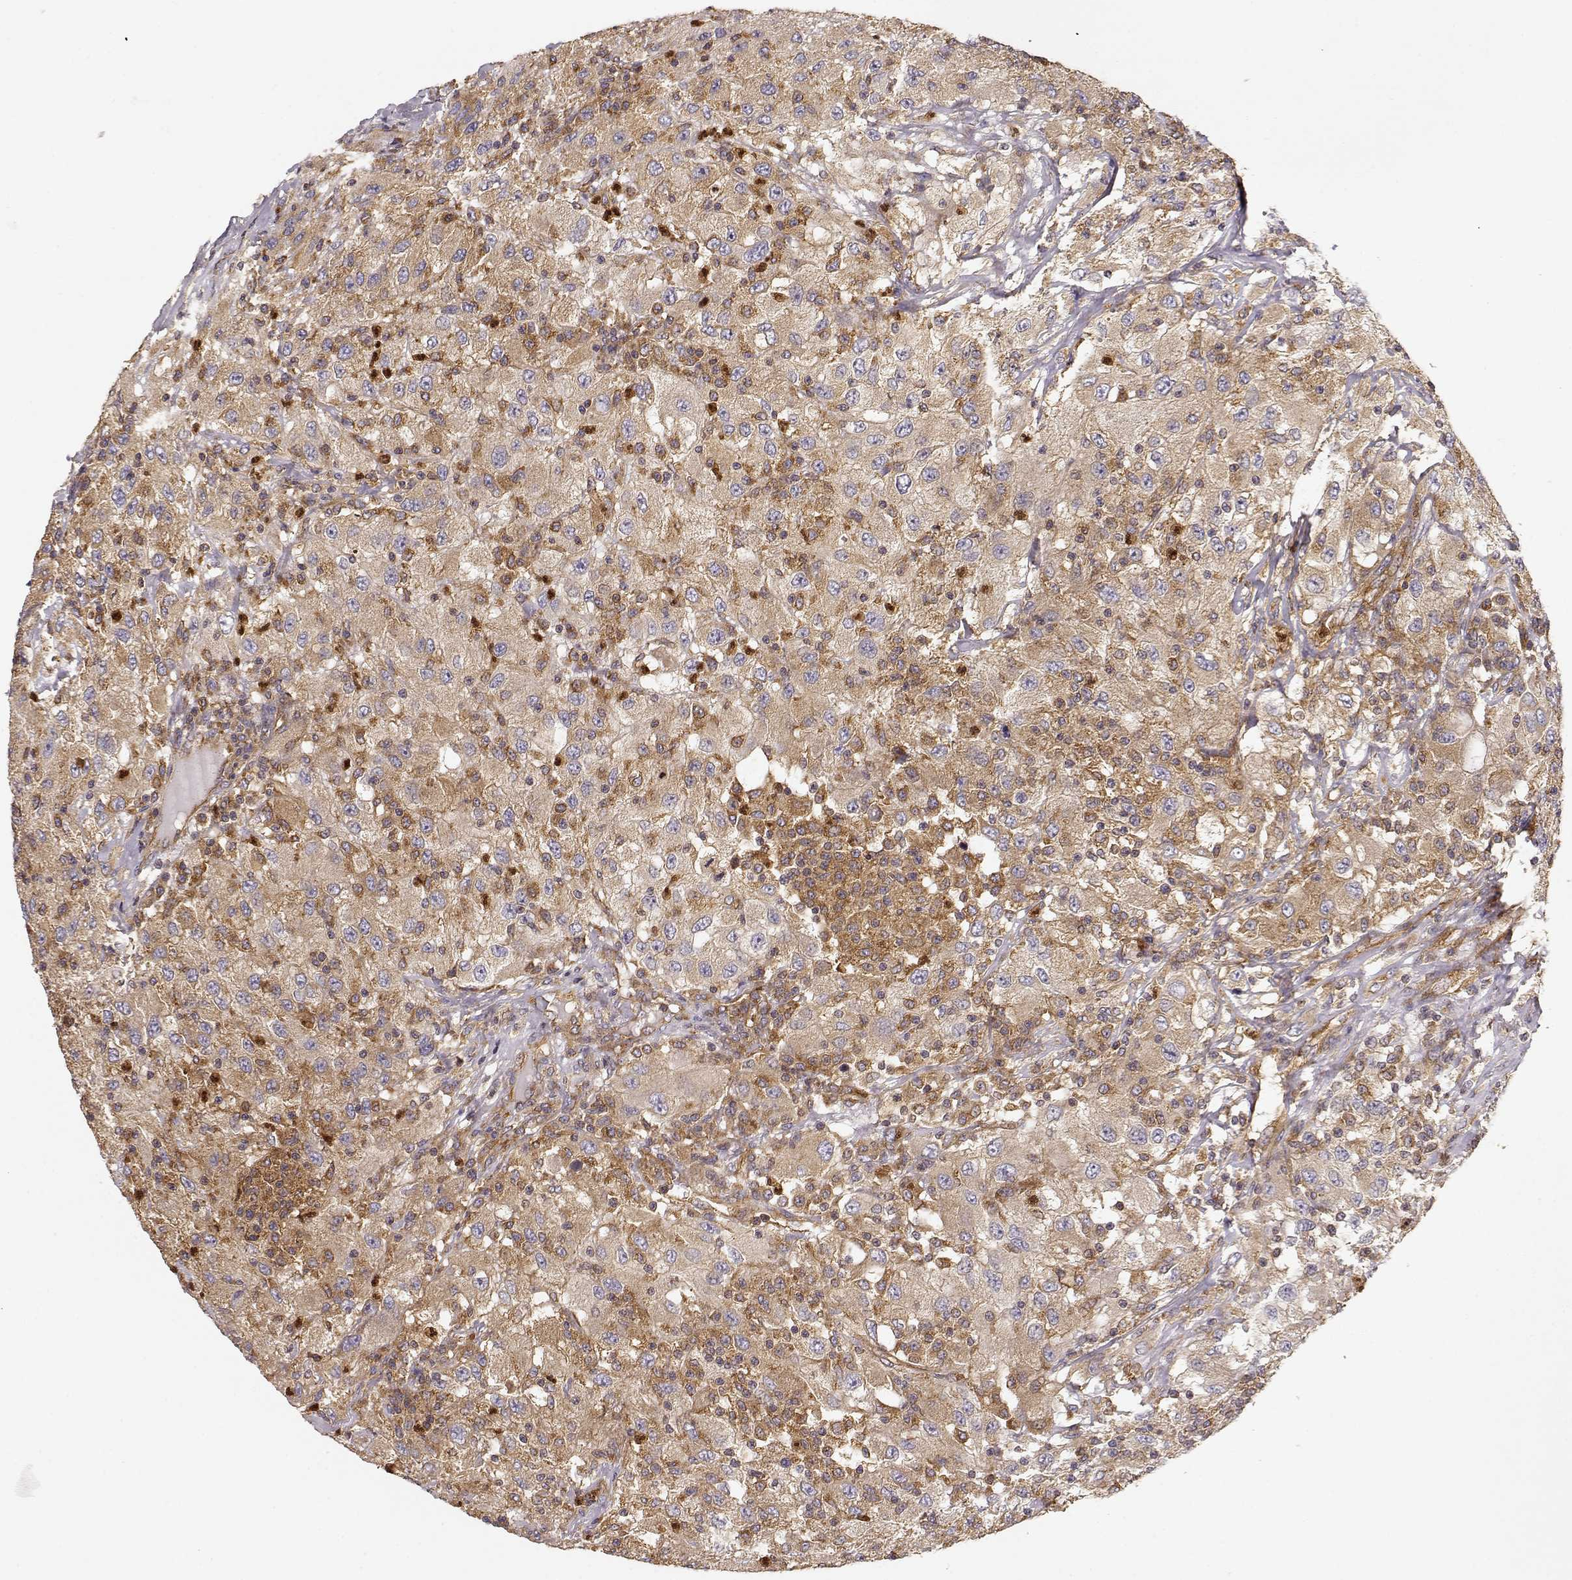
{"staining": {"intensity": "weak", "quantity": ">75%", "location": "cytoplasmic/membranous"}, "tissue": "renal cancer", "cell_type": "Tumor cells", "image_type": "cancer", "snomed": [{"axis": "morphology", "description": "Adenocarcinoma, NOS"}, {"axis": "topography", "description": "Kidney"}], "caption": "There is low levels of weak cytoplasmic/membranous positivity in tumor cells of adenocarcinoma (renal), as demonstrated by immunohistochemical staining (brown color).", "gene": "ARHGEF2", "patient": {"sex": "female", "age": 67}}